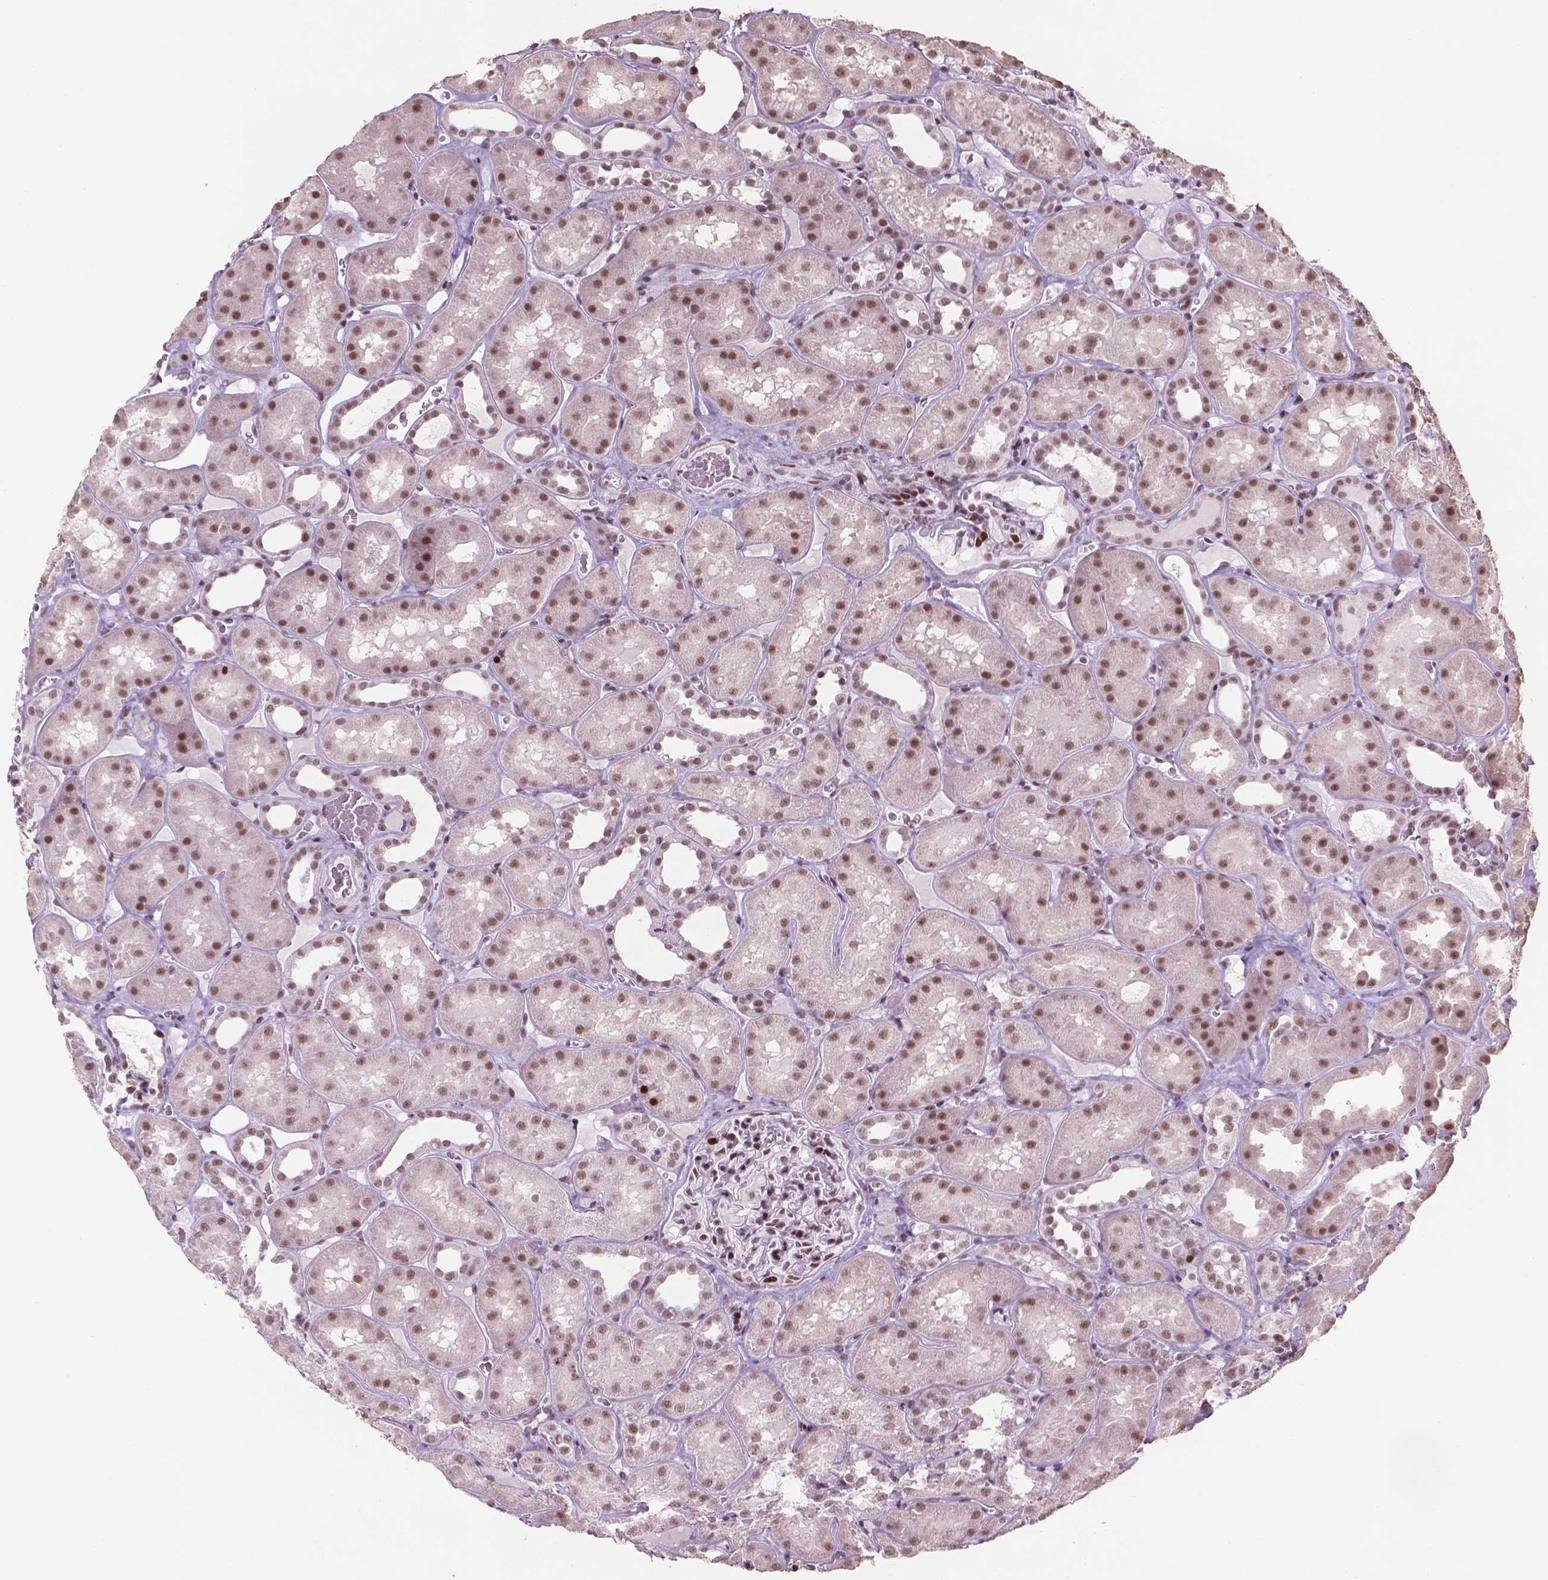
{"staining": {"intensity": "strong", "quantity": "25%-75%", "location": "nuclear"}, "tissue": "kidney", "cell_type": "Cells in glomeruli", "image_type": "normal", "snomed": [{"axis": "morphology", "description": "Normal tissue, NOS"}, {"axis": "topography", "description": "Kidney"}], "caption": "Brown immunohistochemical staining in normal human kidney demonstrates strong nuclear positivity in about 25%-75% of cells in glomeruli. The protein of interest is stained brown, and the nuclei are stained in blue (DAB IHC with brightfield microscopy, high magnification).", "gene": "HES7", "patient": {"sex": "female", "age": 41}}